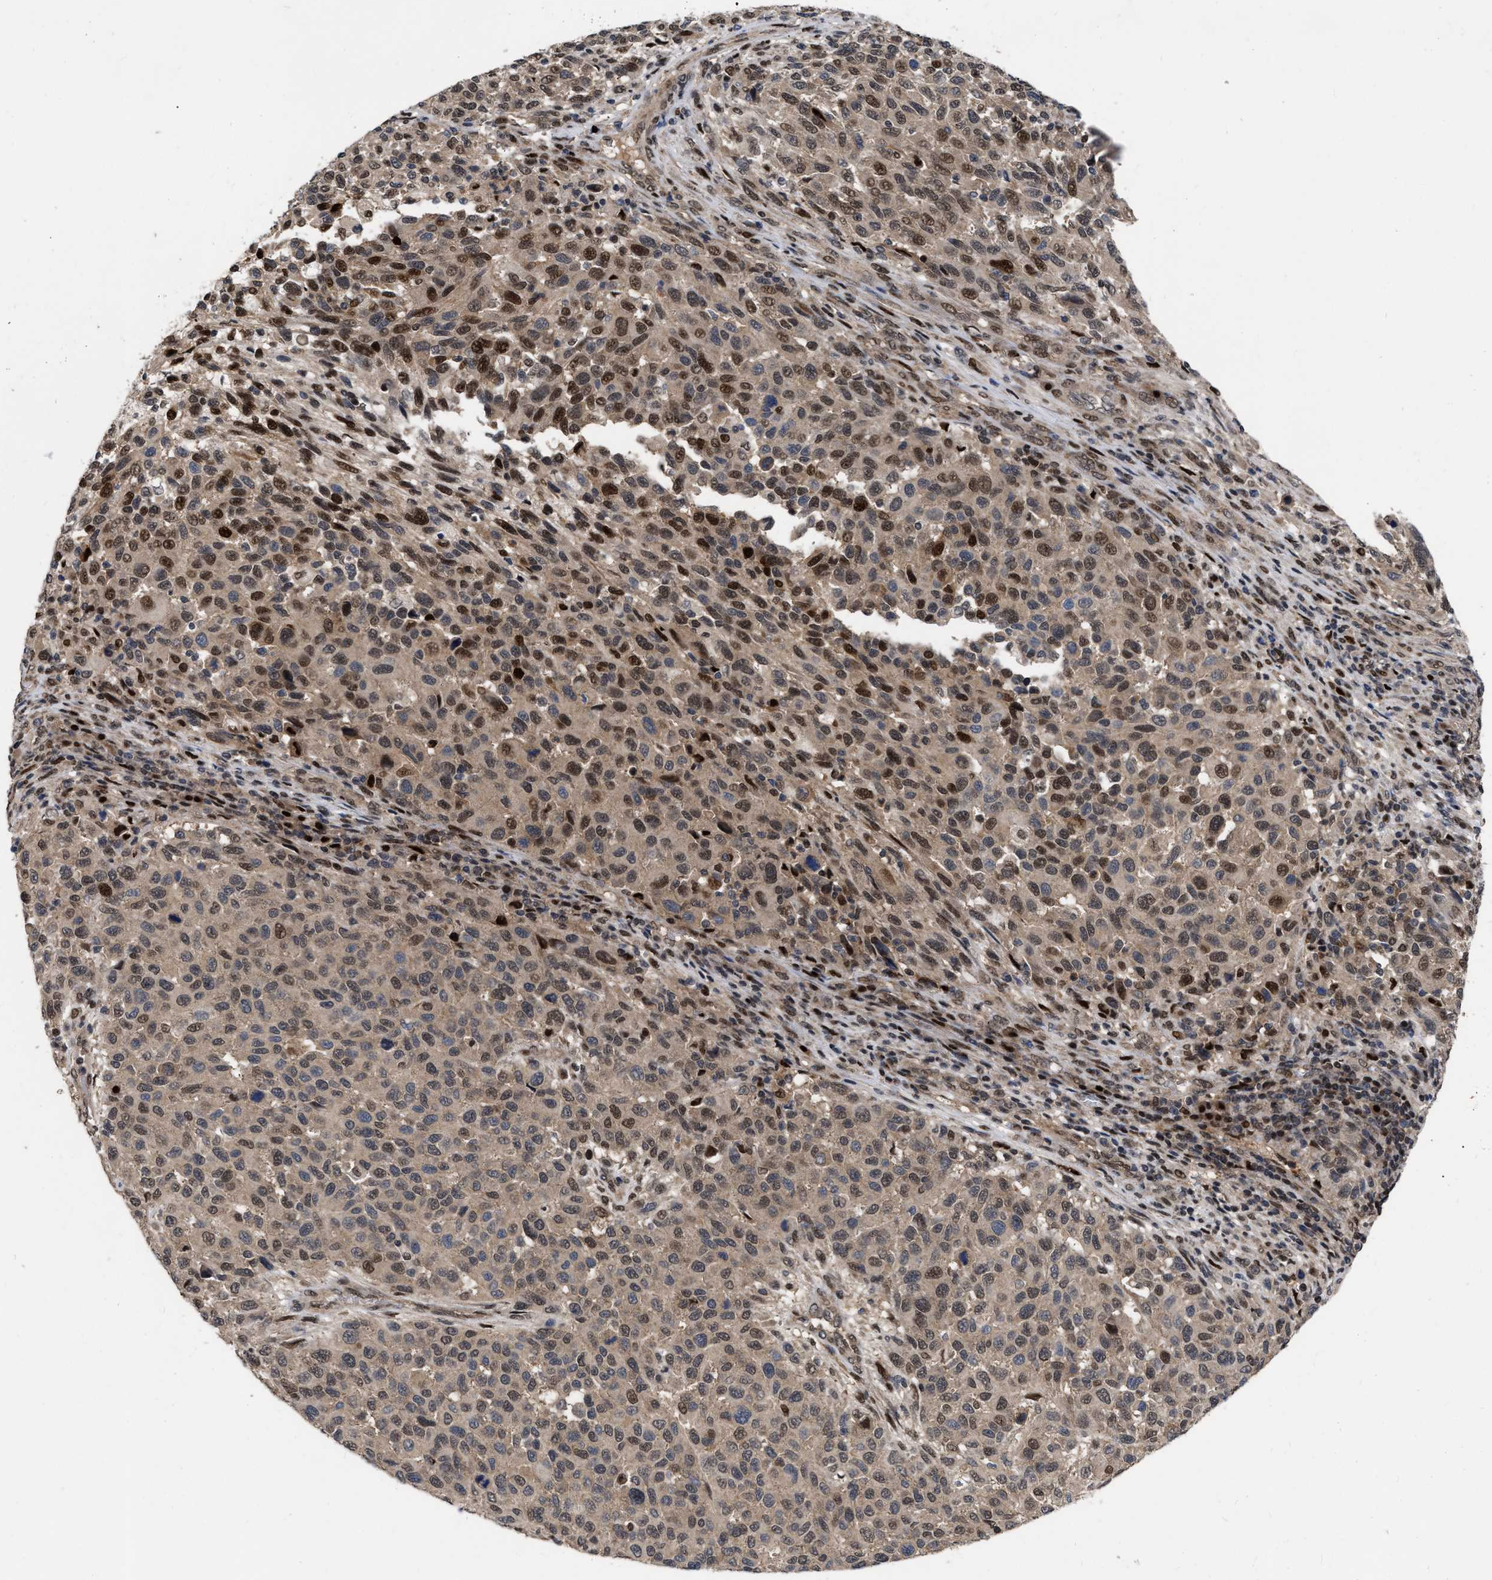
{"staining": {"intensity": "moderate", "quantity": ">75%", "location": "cytoplasmic/membranous,nuclear"}, "tissue": "melanoma", "cell_type": "Tumor cells", "image_type": "cancer", "snomed": [{"axis": "morphology", "description": "Malignant melanoma, Metastatic site"}, {"axis": "topography", "description": "Lymph node"}], "caption": "Malignant melanoma (metastatic site) stained with a brown dye demonstrates moderate cytoplasmic/membranous and nuclear positive expression in about >75% of tumor cells.", "gene": "MDM4", "patient": {"sex": "male", "age": 61}}